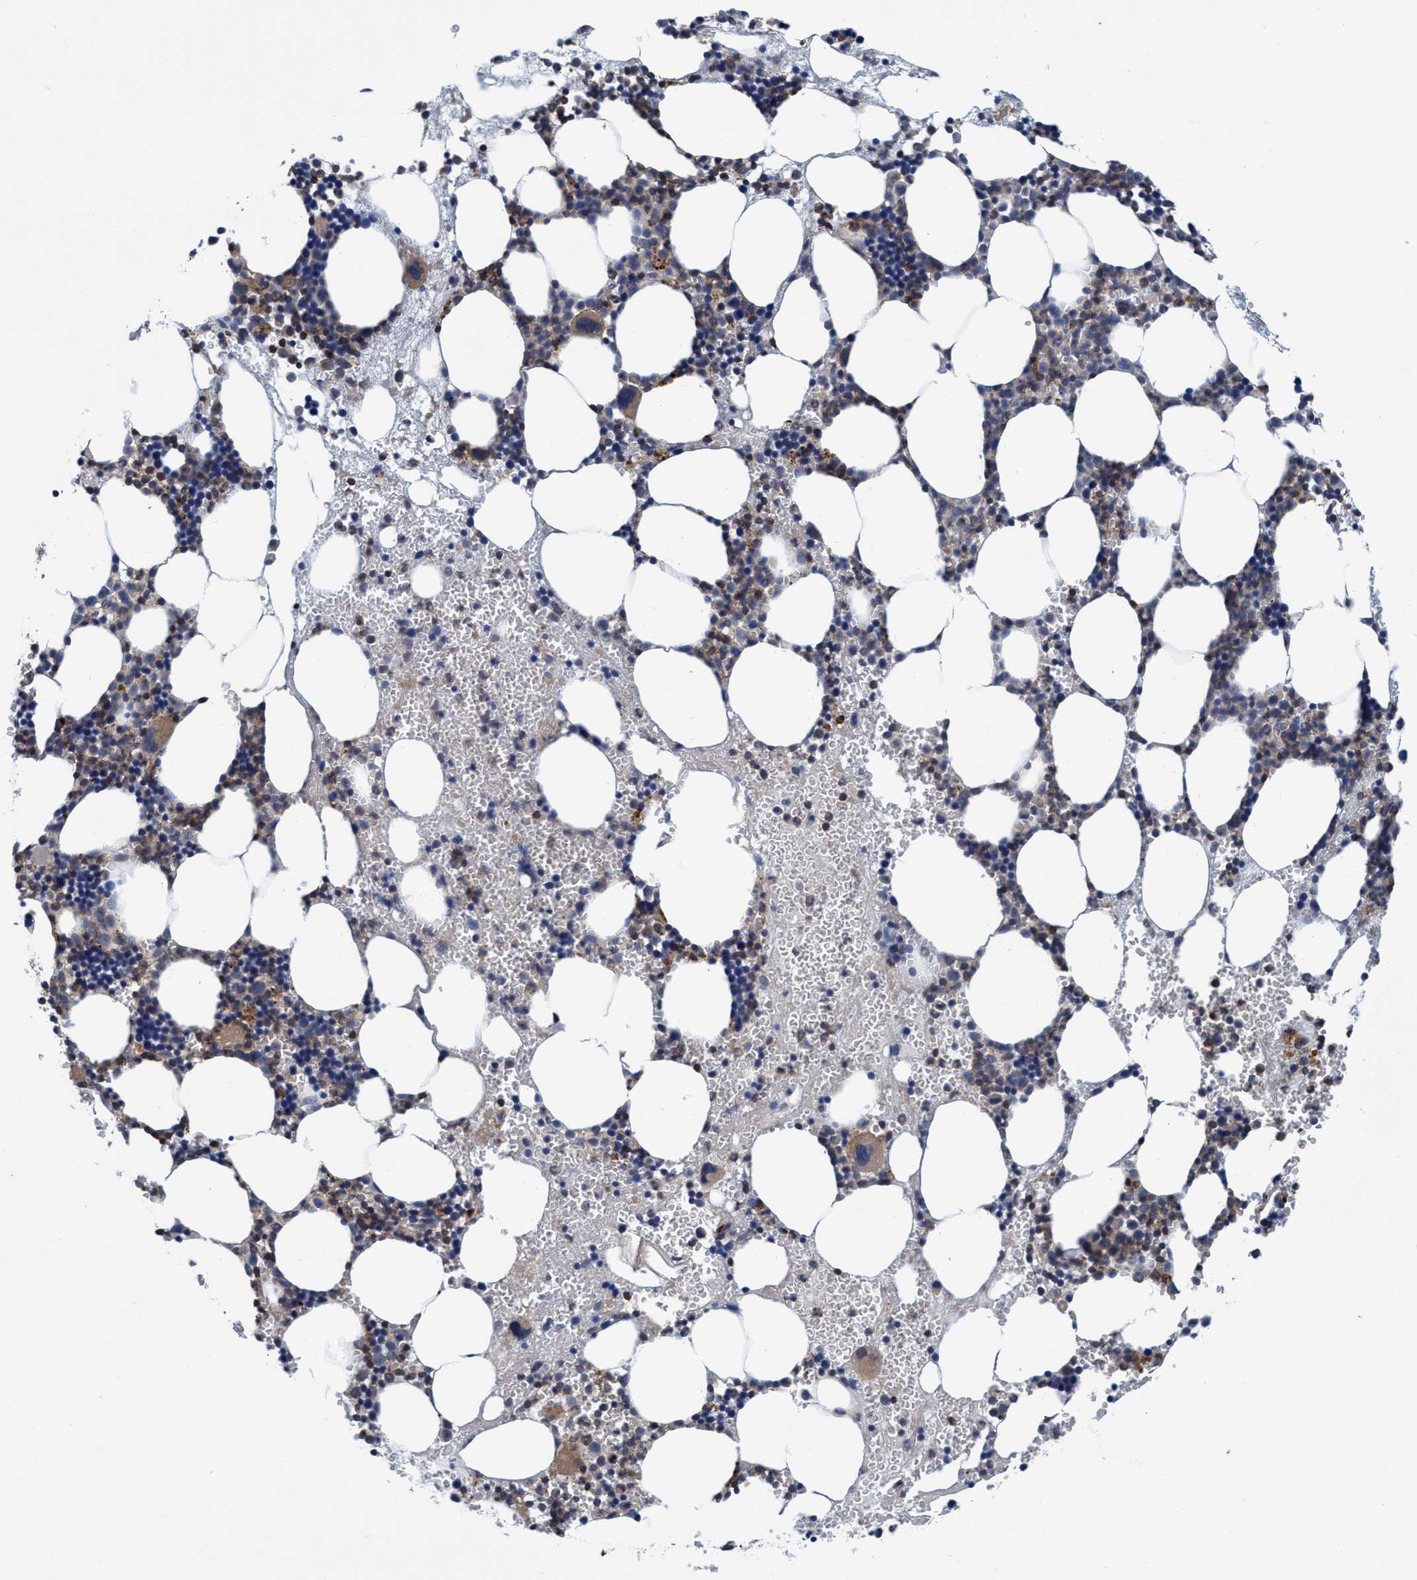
{"staining": {"intensity": "weak", "quantity": "25%-75%", "location": "cytoplasmic/membranous"}, "tissue": "bone marrow", "cell_type": "Hematopoietic cells", "image_type": "normal", "snomed": [{"axis": "morphology", "description": "Normal tissue, NOS"}, {"axis": "morphology", "description": "Inflammation, NOS"}, {"axis": "topography", "description": "Bone marrow"}], "caption": "DAB (3,3'-diaminobenzidine) immunohistochemical staining of unremarkable bone marrow exhibits weak cytoplasmic/membranous protein staining in about 25%-75% of hematopoietic cells.", "gene": "ENDOG", "patient": {"sex": "female", "age": 67}}